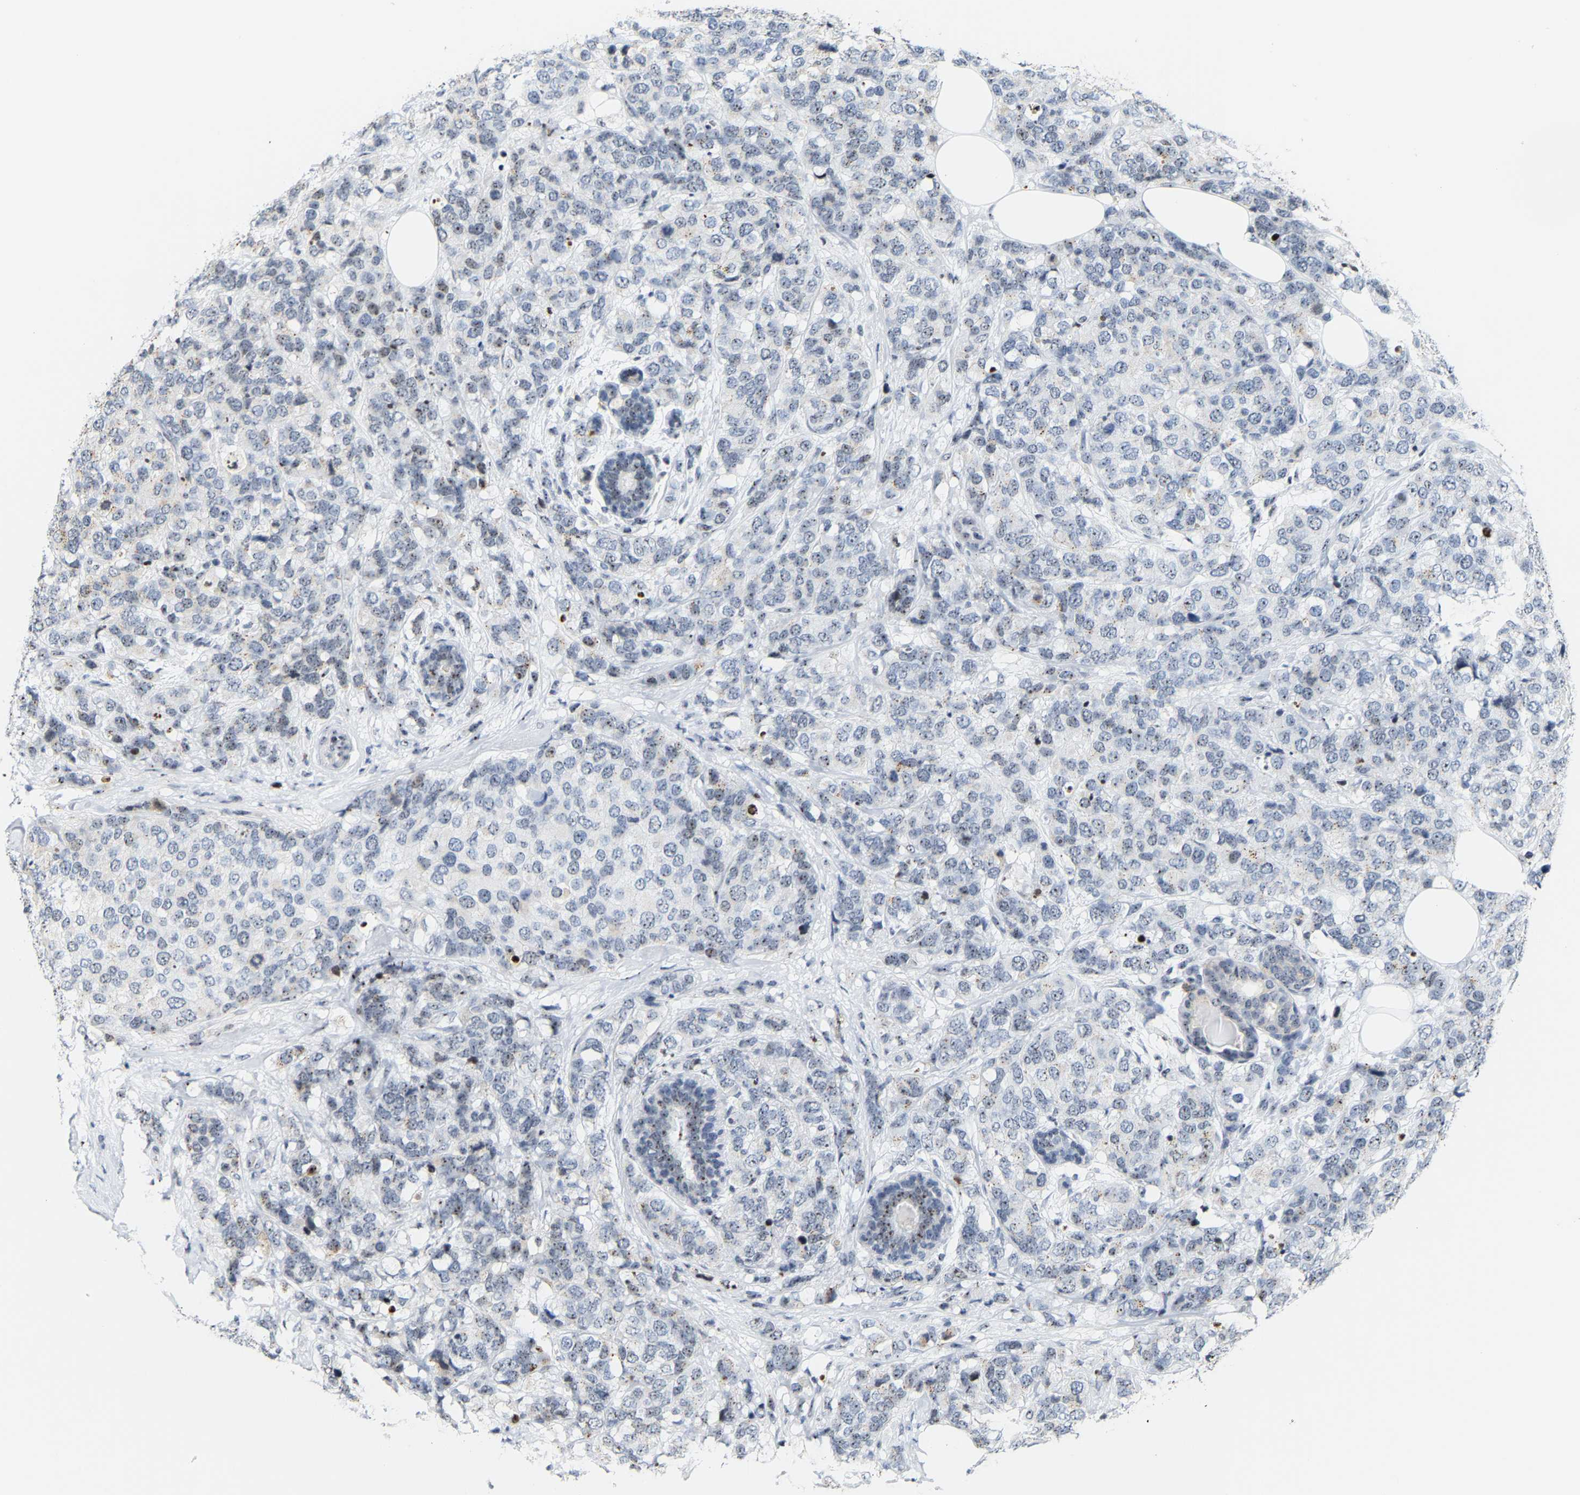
{"staining": {"intensity": "weak", "quantity": "<25%", "location": "cytoplasmic/membranous,nuclear"}, "tissue": "breast cancer", "cell_type": "Tumor cells", "image_type": "cancer", "snomed": [{"axis": "morphology", "description": "Lobular carcinoma"}, {"axis": "topography", "description": "Breast"}], "caption": "A photomicrograph of human breast cancer (lobular carcinoma) is negative for staining in tumor cells.", "gene": "NOP58", "patient": {"sex": "female", "age": 59}}